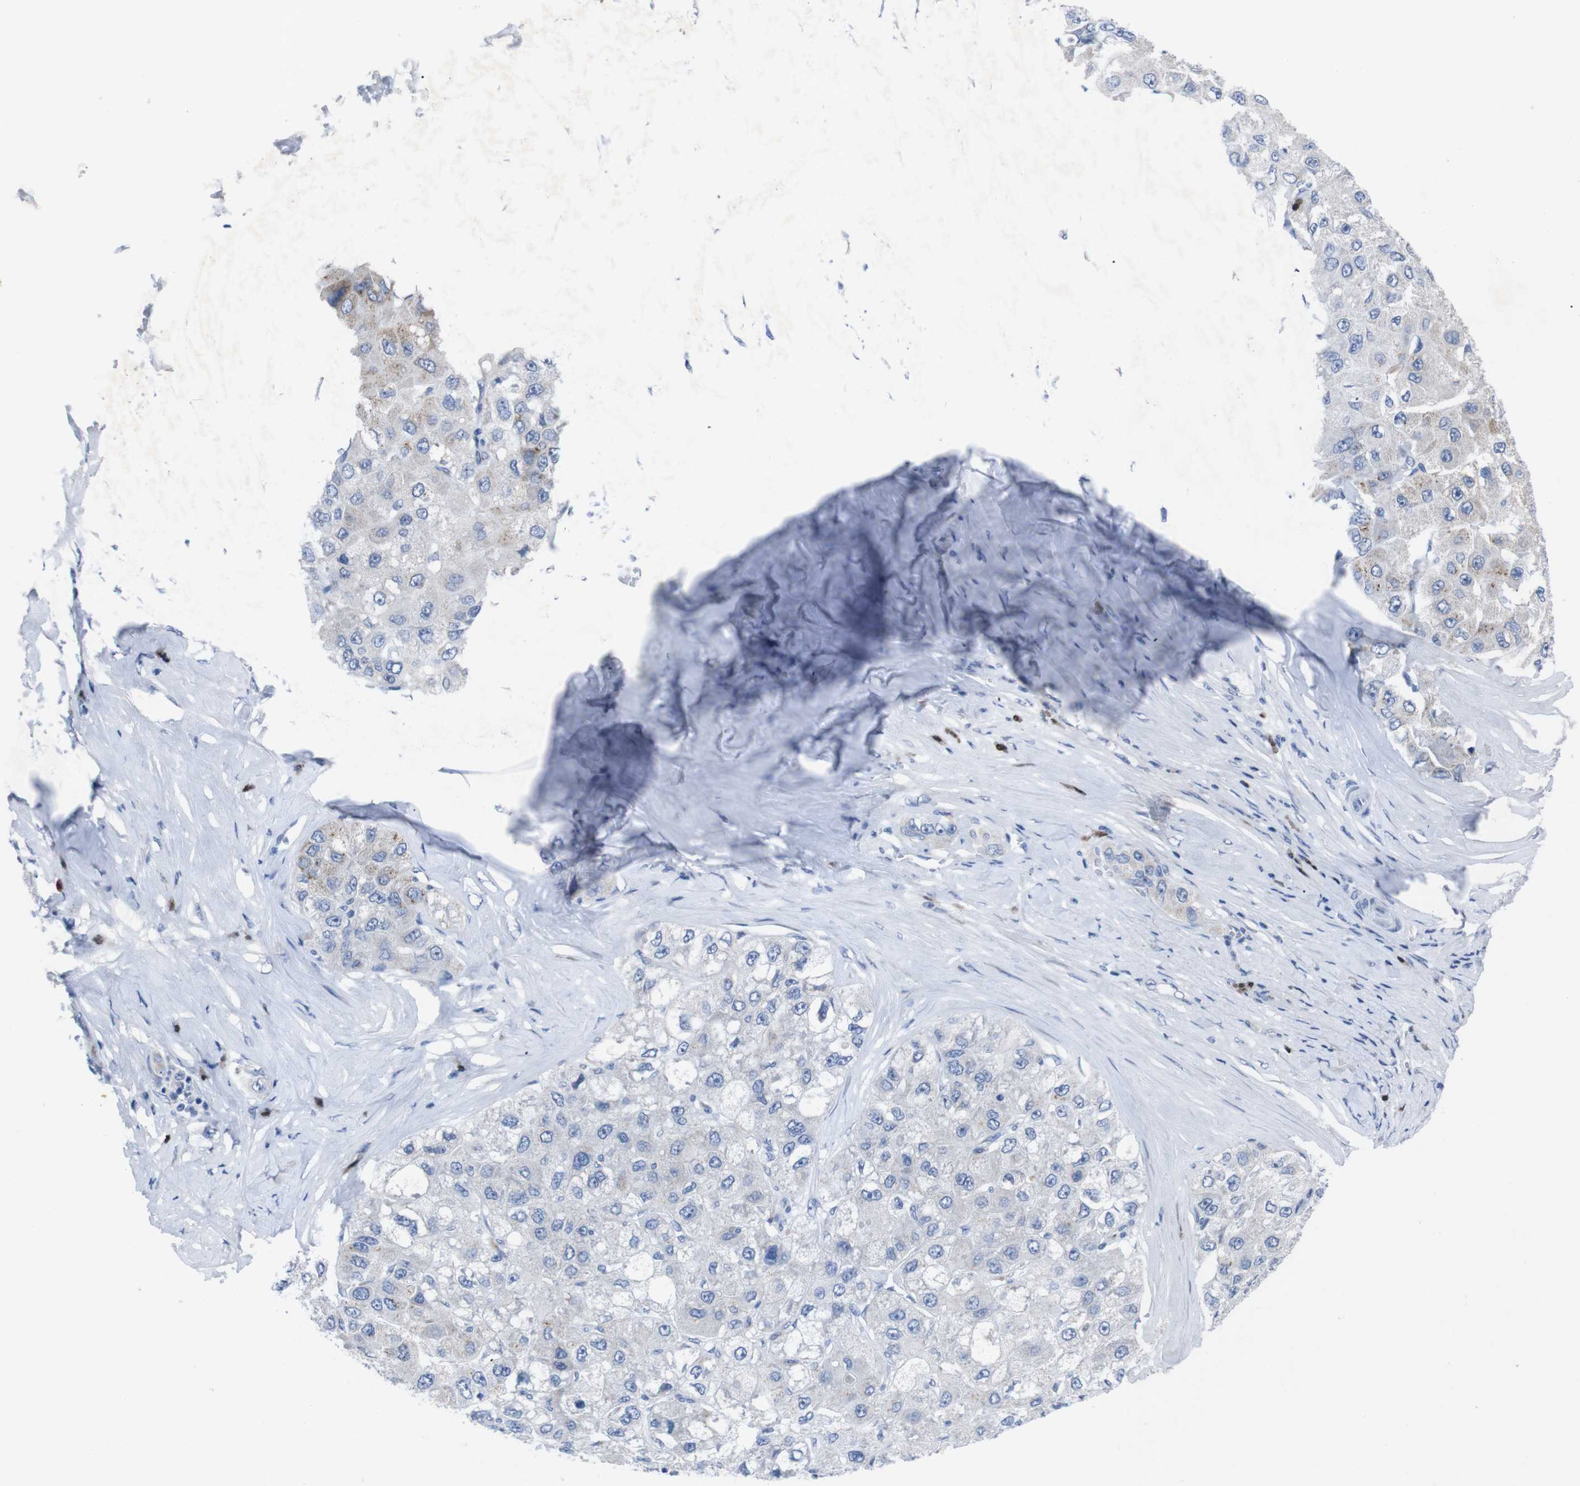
{"staining": {"intensity": "moderate", "quantity": "<25%", "location": "cytoplasmic/membranous"}, "tissue": "liver cancer", "cell_type": "Tumor cells", "image_type": "cancer", "snomed": [{"axis": "morphology", "description": "Carcinoma, Hepatocellular, NOS"}, {"axis": "topography", "description": "Liver"}], "caption": "Immunohistochemistry (IHC) micrograph of neoplastic tissue: human liver cancer stained using immunohistochemistry (IHC) reveals low levels of moderate protein expression localized specifically in the cytoplasmic/membranous of tumor cells, appearing as a cytoplasmic/membranous brown color.", "gene": "IRF4", "patient": {"sex": "male", "age": 80}}